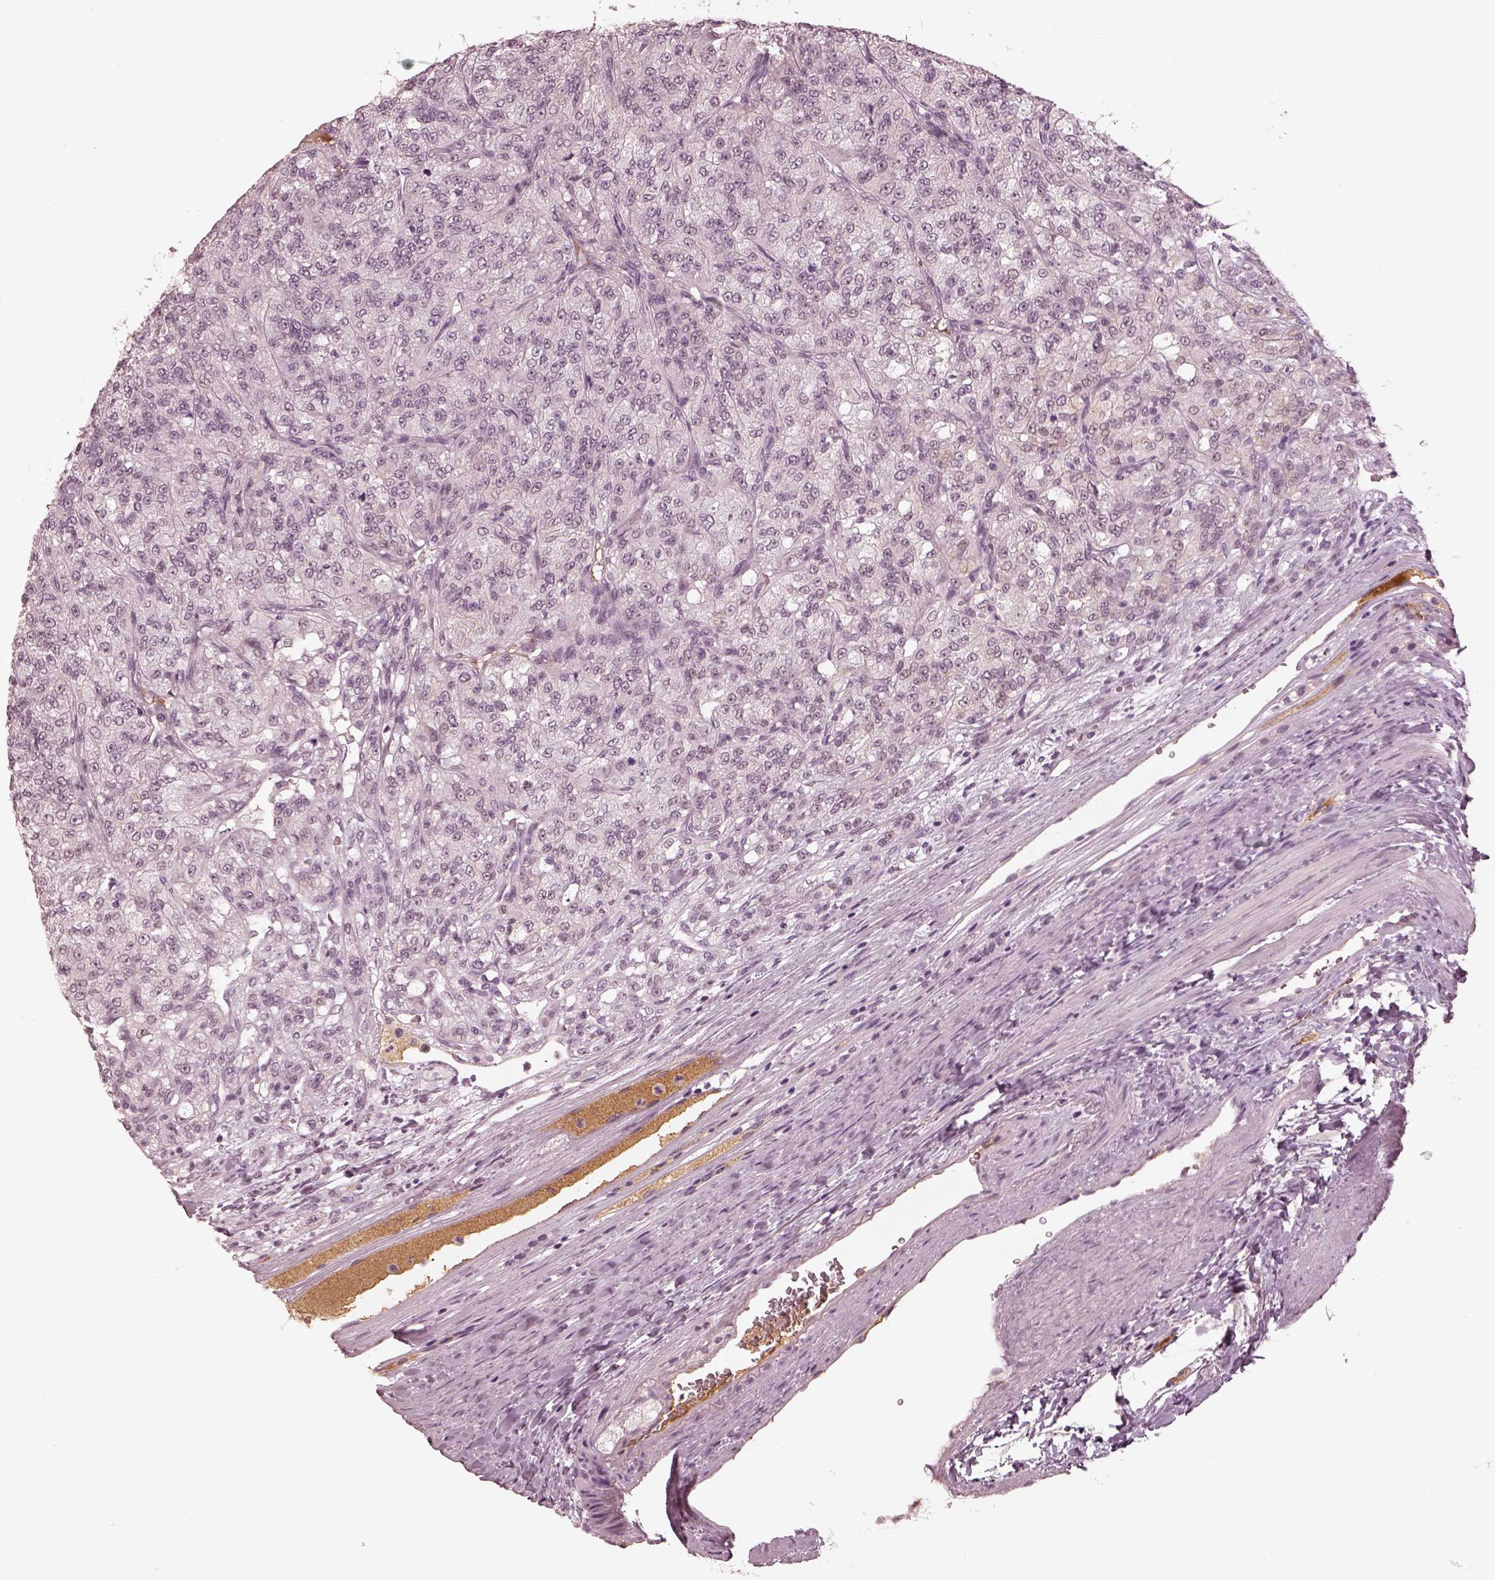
{"staining": {"intensity": "negative", "quantity": "none", "location": "none"}, "tissue": "renal cancer", "cell_type": "Tumor cells", "image_type": "cancer", "snomed": [{"axis": "morphology", "description": "Adenocarcinoma, NOS"}, {"axis": "topography", "description": "Kidney"}], "caption": "High magnification brightfield microscopy of renal adenocarcinoma stained with DAB (brown) and counterstained with hematoxylin (blue): tumor cells show no significant positivity.", "gene": "KCNA2", "patient": {"sex": "female", "age": 63}}